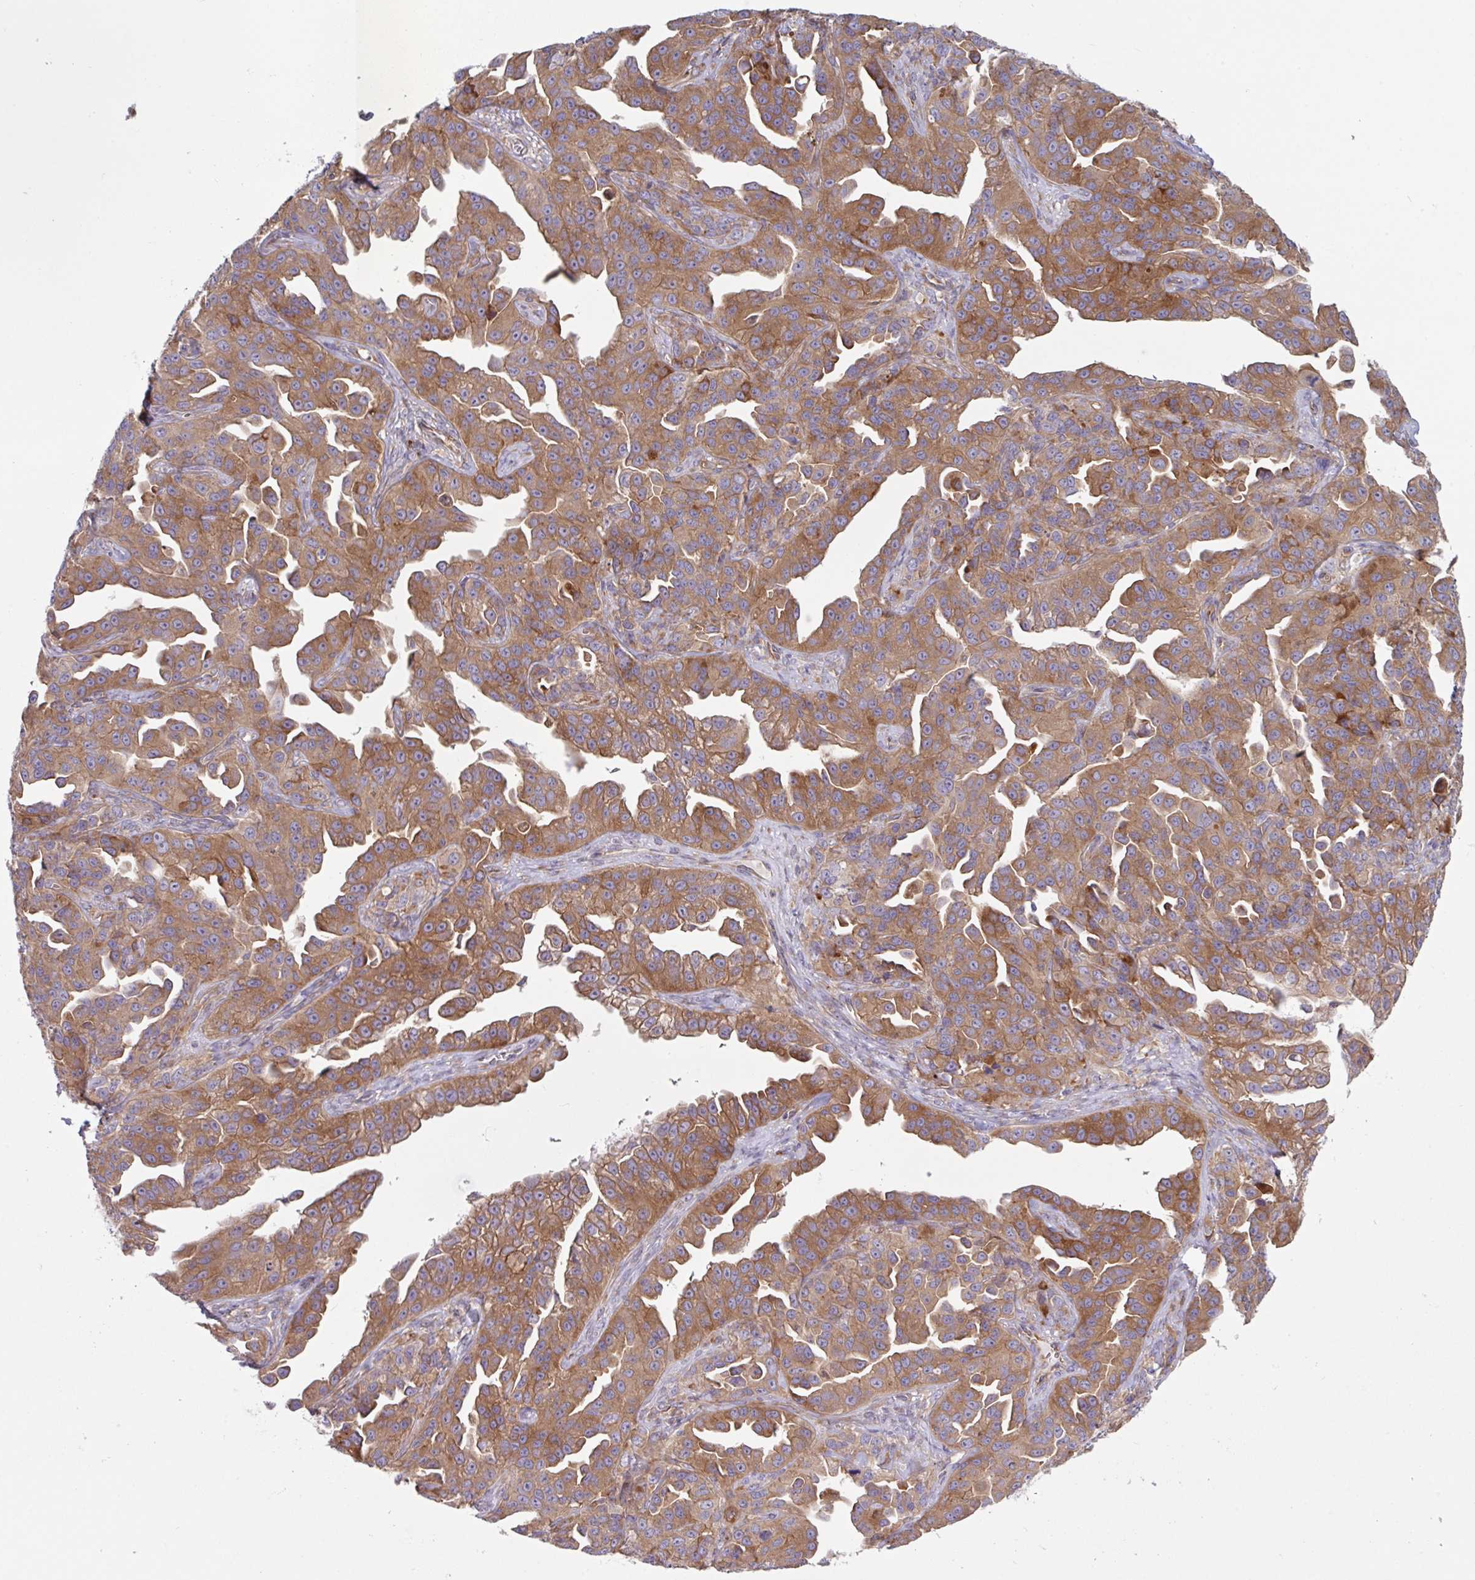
{"staining": {"intensity": "moderate", "quantity": ">75%", "location": "cytoplasmic/membranous"}, "tissue": "ovarian cancer", "cell_type": "Tumor cells", "image_type": "cancer", "snomed": [{"axis": "morphology", "description": "Cystadenocarcinoma, serous, NOS"}, {"axis": "topography", "description": "Ovary"}], "caption": "This is a histology image of immunohistochemistry (IHC) staining of ovarian serous cystadenocarcinoma, which shows moderate expression in the cytoplasmic/membranous of tumor cells.", "gene": "YARS2", "patient": {"sex": "female", "age": 75}}